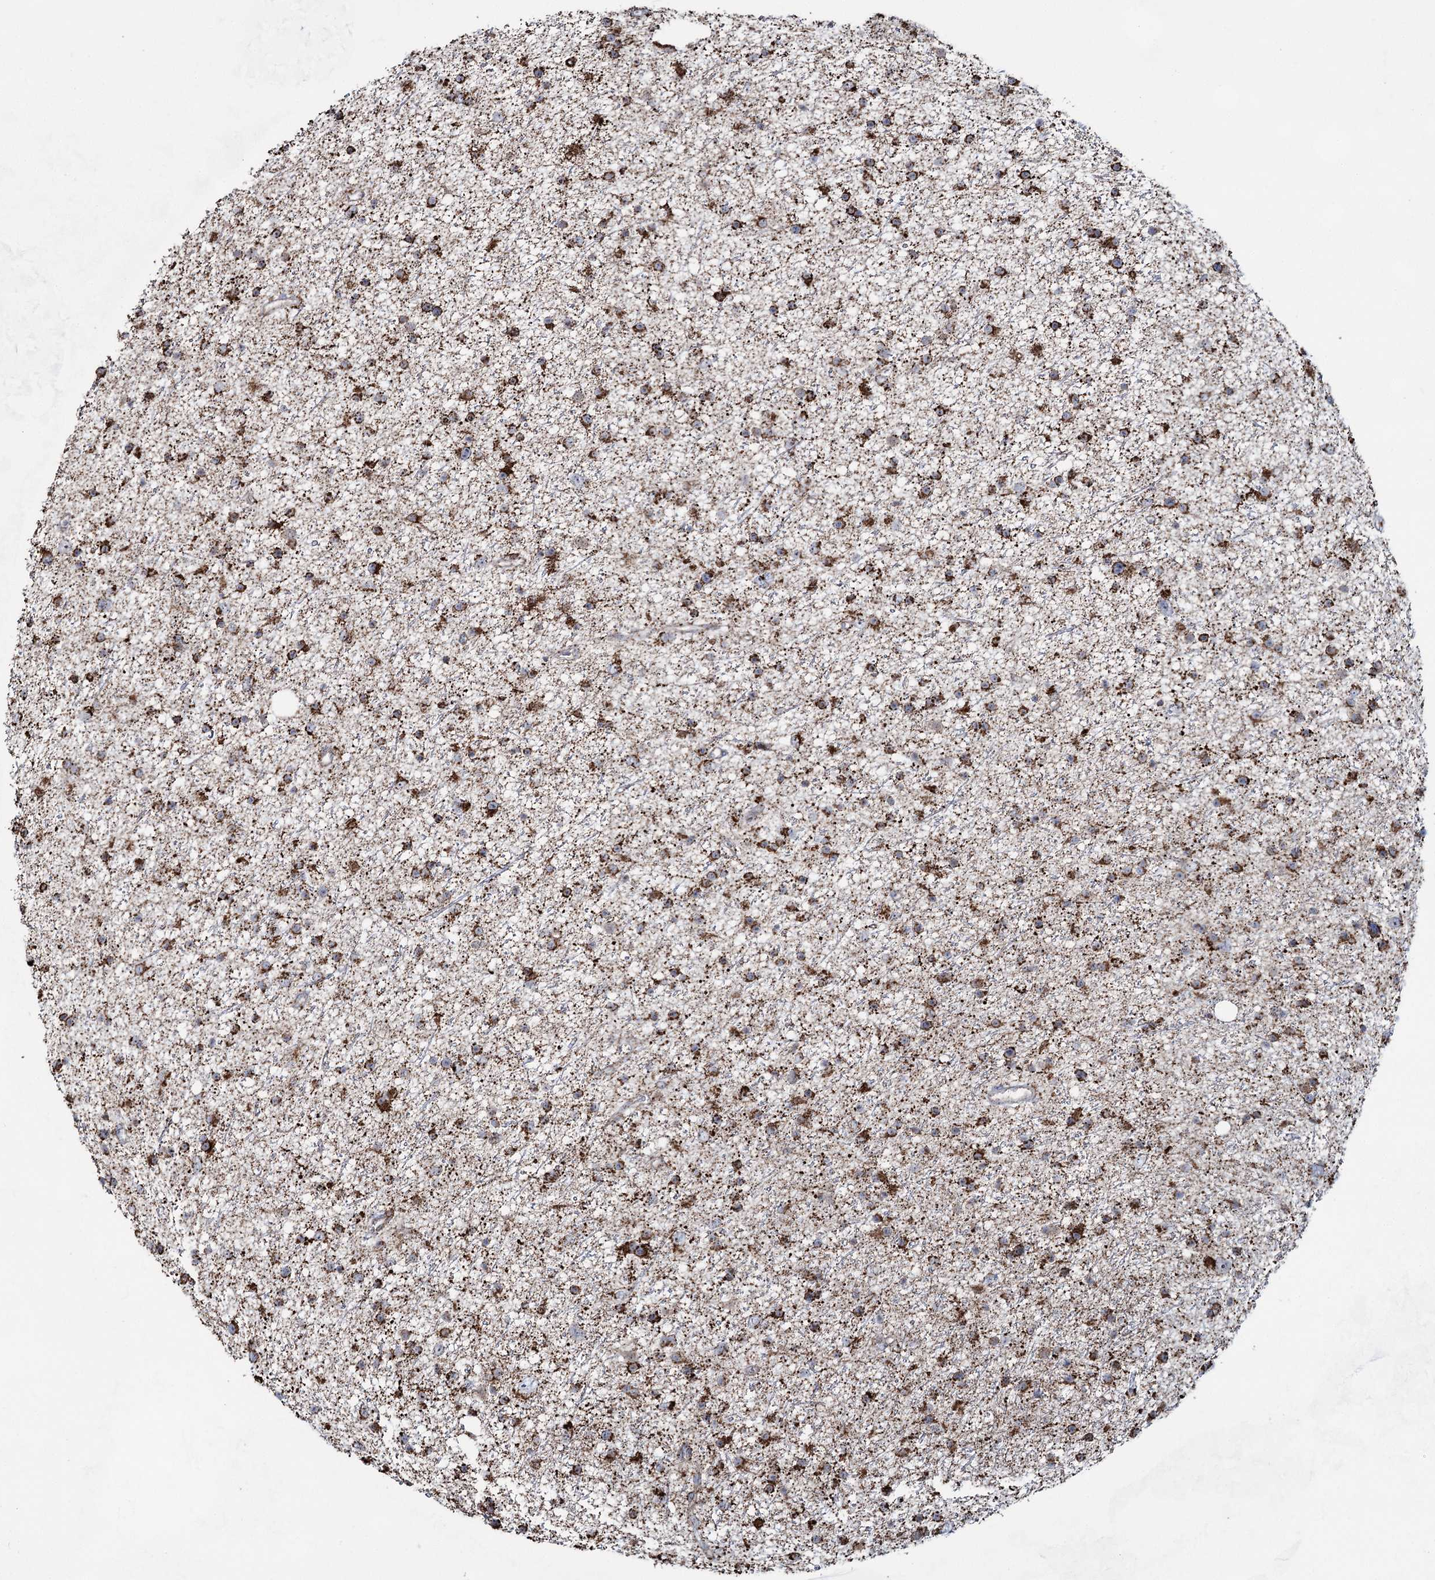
{"staining": {"intensity": "strong", "quantity": ">75%", "location": "cytoplasmic/membranous"}, "tissue": "glioma", "cell_type": "Tumor cells", "image_type": "cancer", "snomed": [{"axis": "morphology", "description": "Glioma, malignant, Low grade"}, {"axis": "topography", "description": "Cerebral cortex"}], "caption": "High-power microscopy captured an immunohistochemistry photomicrograph of glioma, revealing strong cytoplasmic/membranous positivity in about >75% of tumor cells.", "gene": "CWF19L1", "patient": {"sex": "female", "age": 39}}